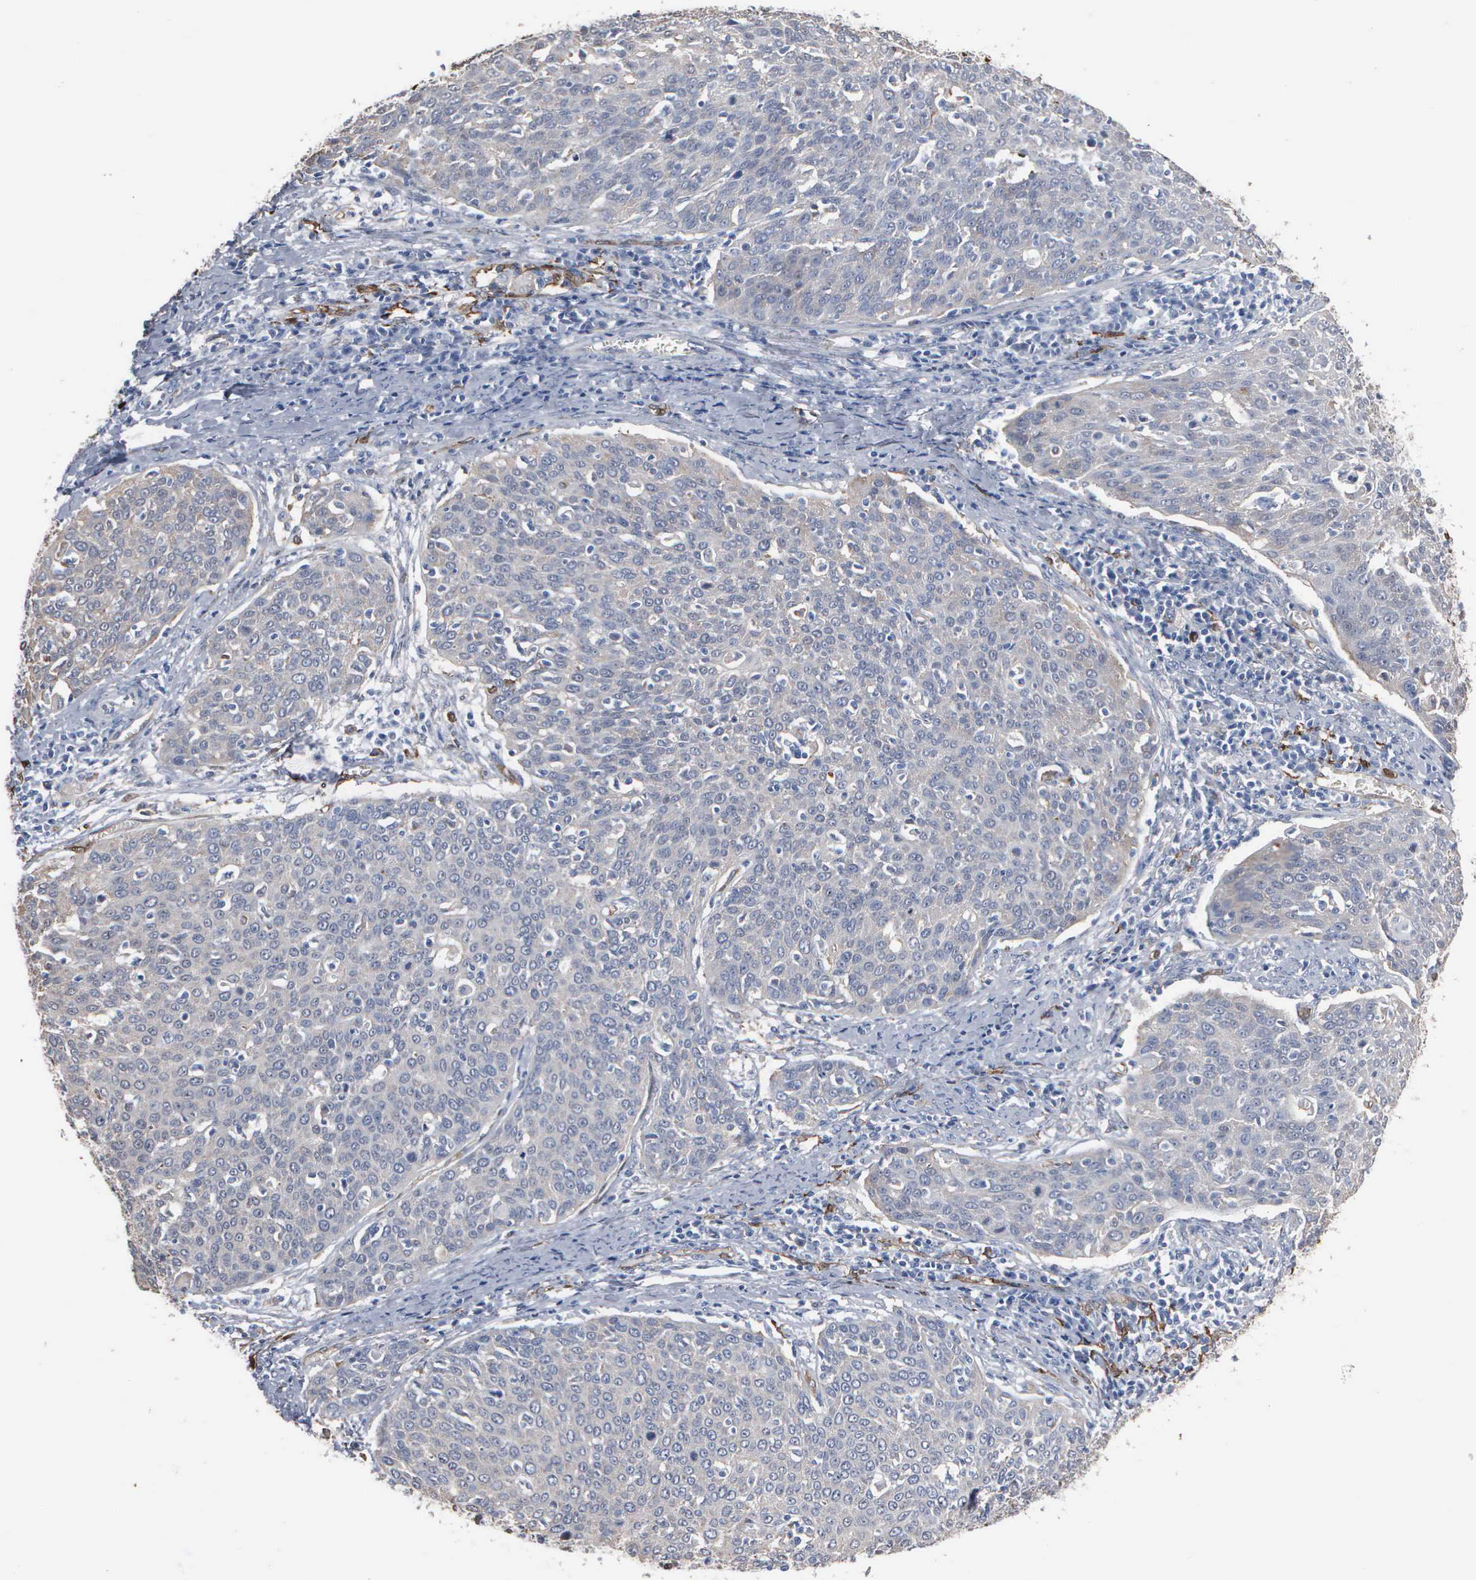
{"staining": {"intensity": "negative", "quantity": "none", "location": "none"}, "tissue": "cervical cancer", "cell_type": "Tumor cells", "image_type": "cancer", "snomed": [{"axis": "morphology", "description": "Squamous cell carcinoma, NOS"}, {"axis": "topography", "description": "Cervix"}], "caption": "The immunohistochemistry image has no significant expression in tumor cells of squamous cell carcinoma (cervical) tissue.", "gene": "FSCN1", "patient": {"sex": "female", "age": 38}}